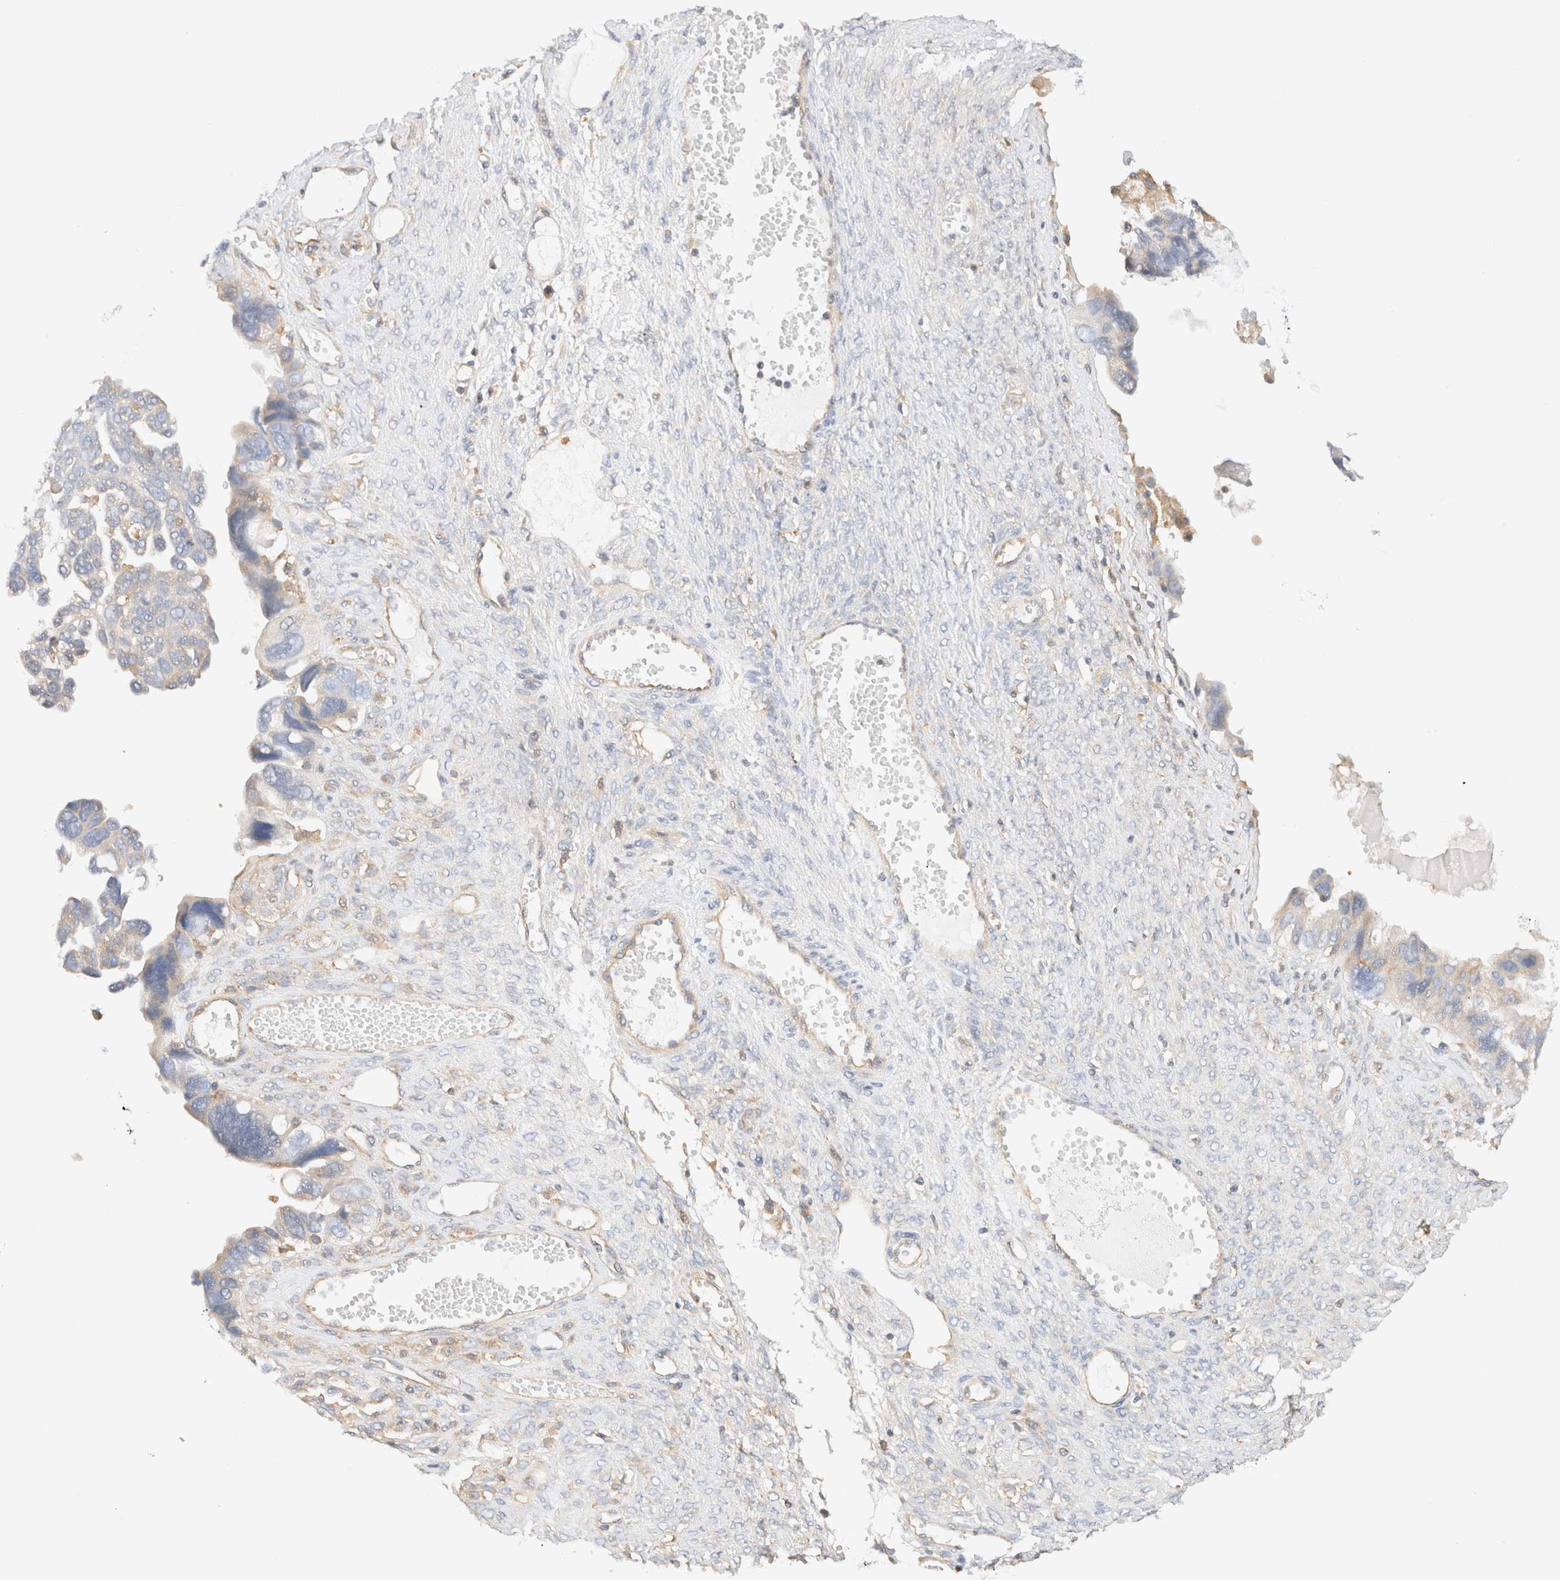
{"staining": {"intensity": "negative", "quantity": "none", "location": "none"}, "tissue": "ovarian cancer", "cell_type": "Tumor cells", "image_type": "cancer", "snomed": [{"axis": "morphology", "description": "Cystadenocarcinoma, serous, NOS"}, {"axis": "topography", "description": "Ovary"}], "caption": "Immunohistochemistry of human serous cystadenocarcinoma (ovarian) displays no expression in tumor cells.", "gene": "RABEP1", "patient": {"sex": "female", "age": 79}}